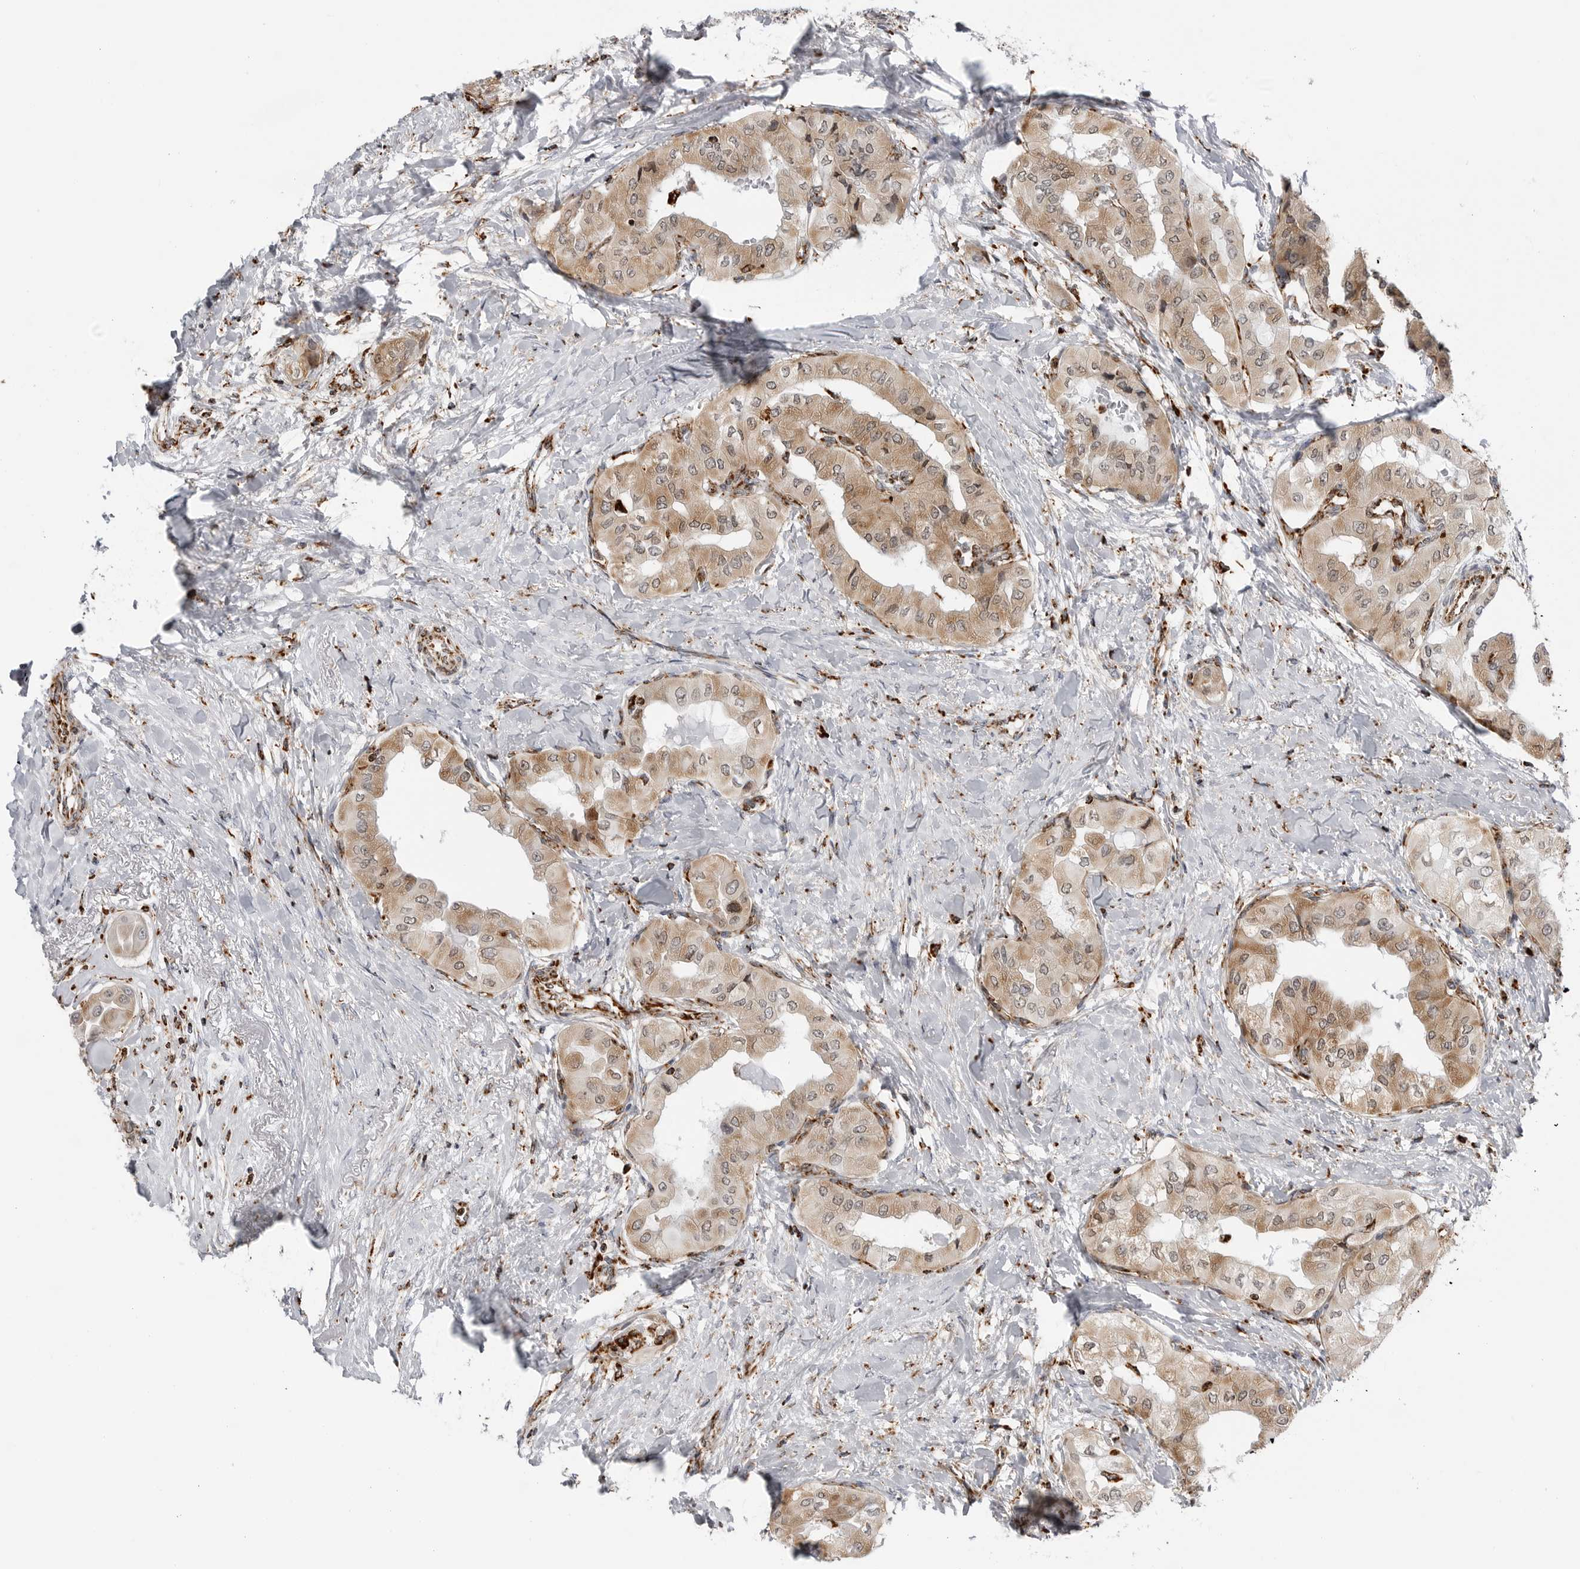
{"staining": {"intensity": "moderate", "quantity": "25%-75%", "location": "cytoplasmic/membranous"}, "tissue": "thyroid cancer", "cell_type": "Tumor cells", "image_type": "cancer", "snomed": [{"axis": "morphology", "description": "Papillary adenocarcinoma, NOS"}, {"axis": "topography", "description": "Thyroid gland"}], "caption": "Tumor cells exhibit medium levels of moderate cytoplasmic/membranous staining in about 25%-75% of cells in human thyroid papillary adenocarcinoma.", "gene": "COX5A", "patient": {"sex": "female", "age": 59}}